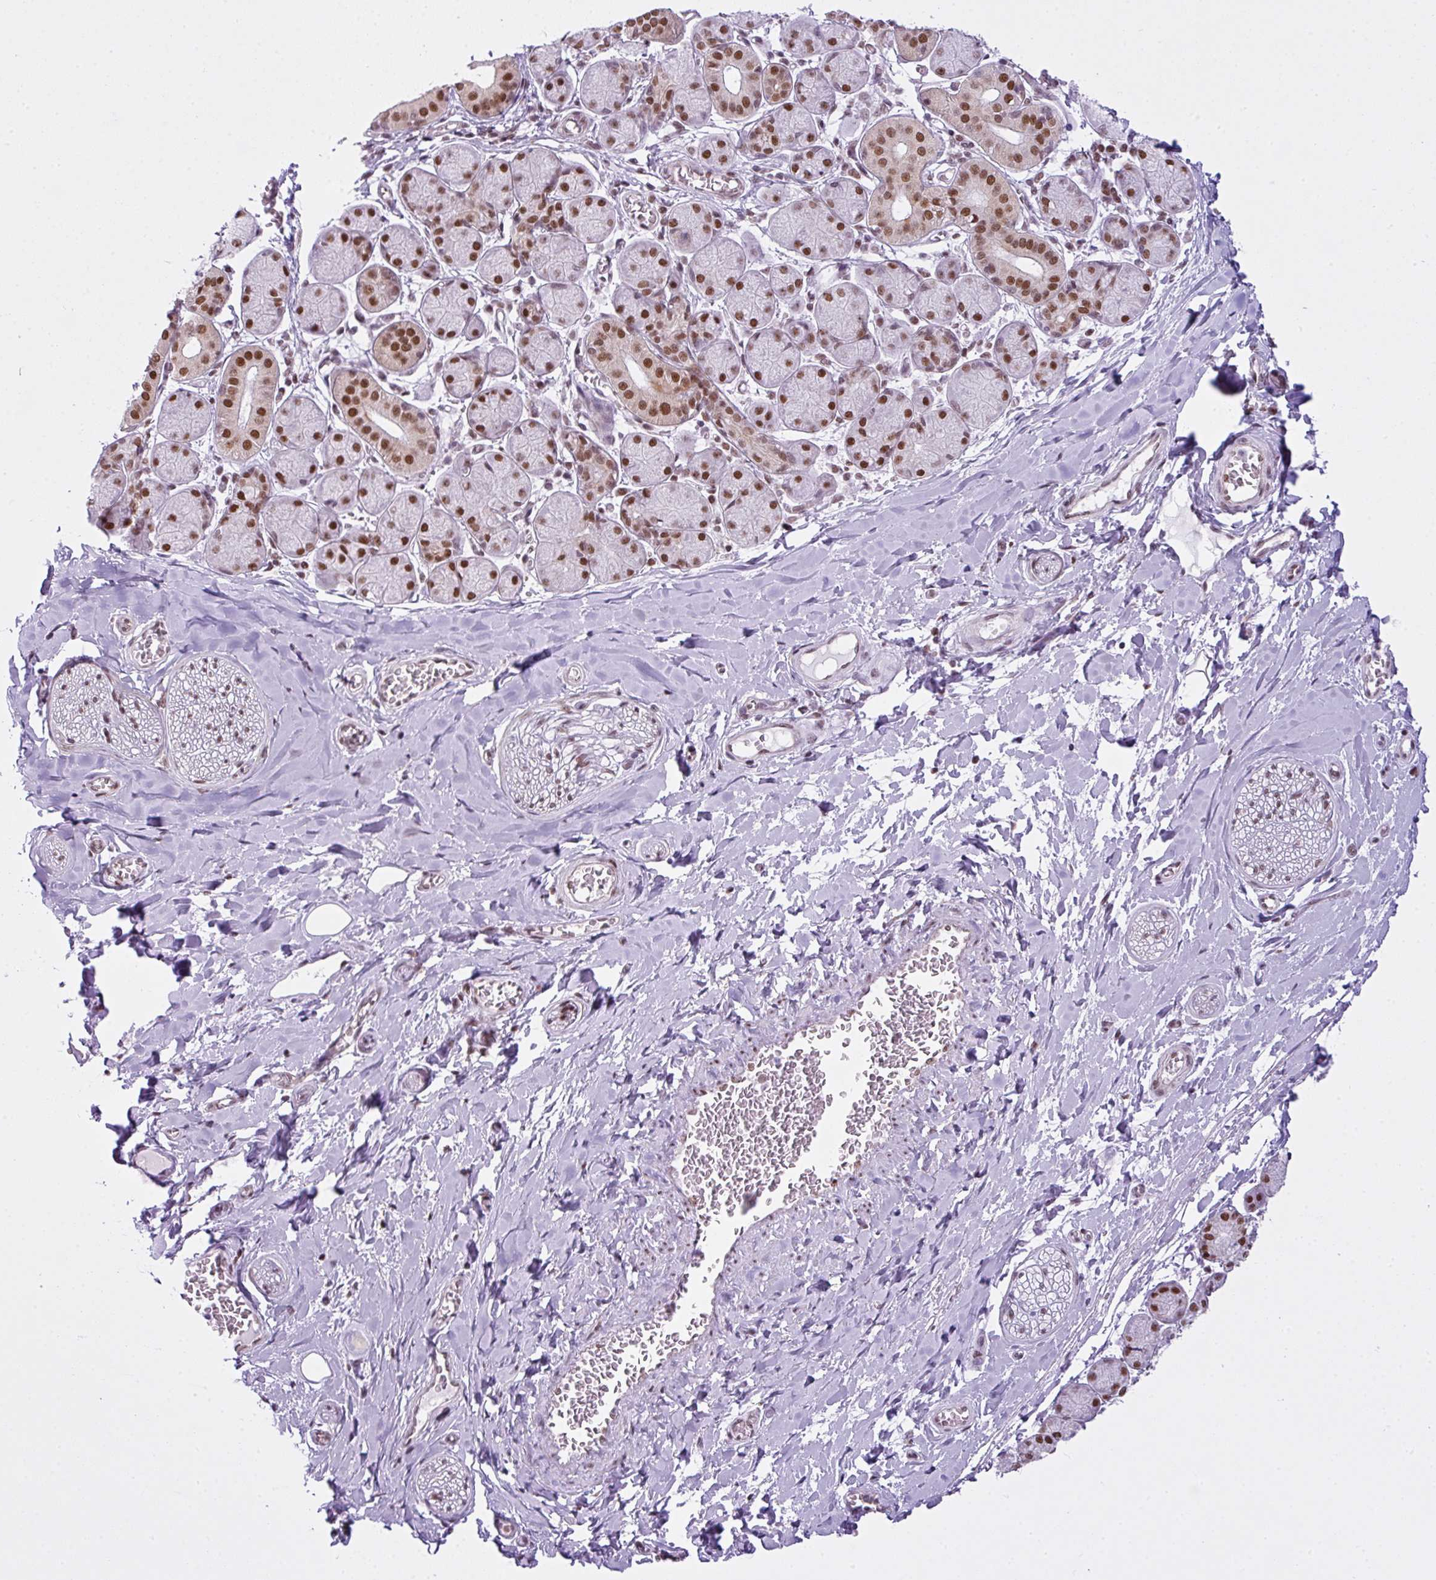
{"staining": {"intensity": "negative", "quantity": "none", "location": "none"}, "tissue": "soft tissue", "cell_type": "Fibroblasts", "image_type": "normal", "snomed": [{"axis": "morphology", "description": "Normal tissue, NOS"}, {"axis": "topography", "description": "Salivary gland"}, {"axis": "topography", "description": "Peripheral nerve tissue"}], "caption": "Immunohistochemical staining of unremarkable soft tissue reveals no significant staining in fibroblasts.", "gene": "ARL6IP4", "patient": {"sex": "female", "age": 24}}